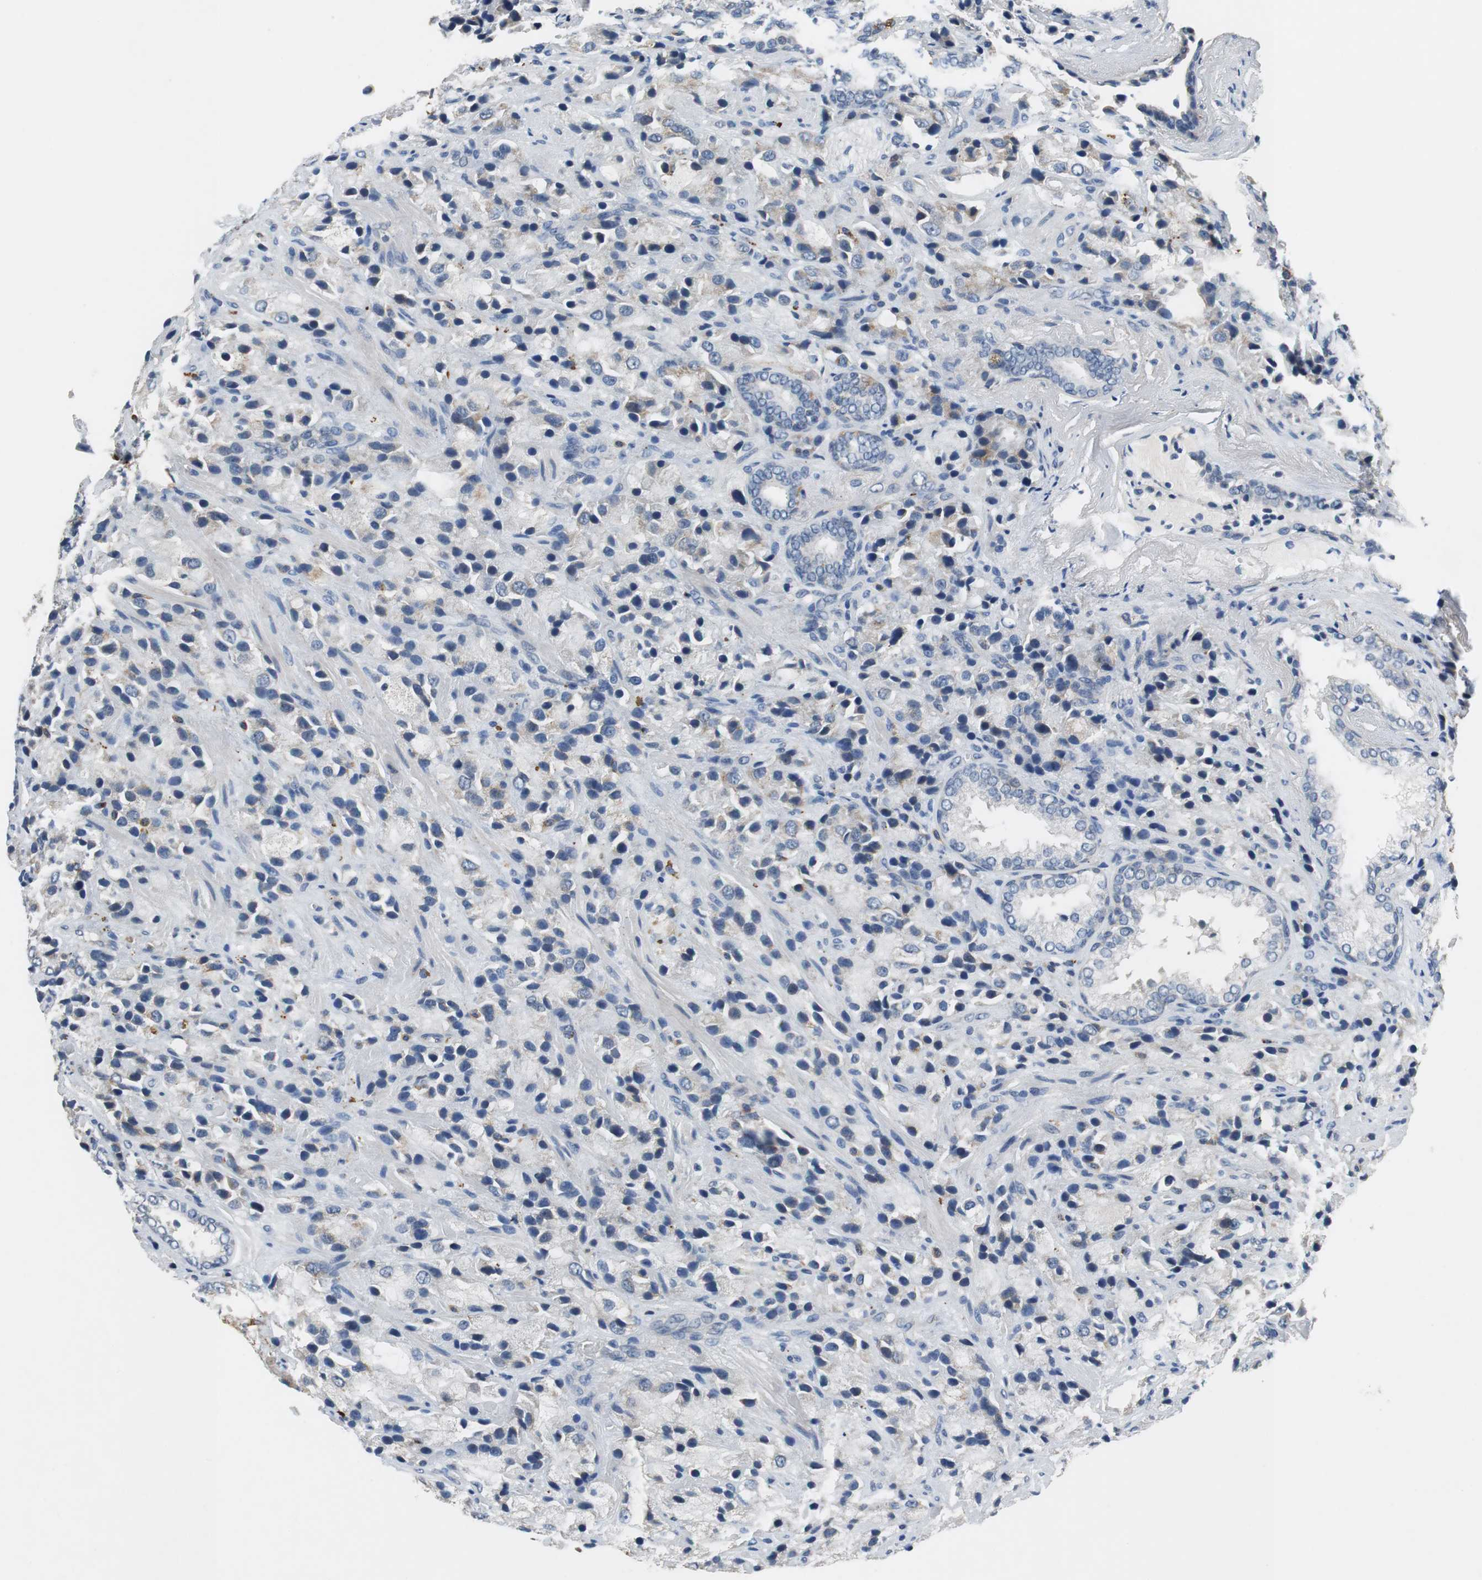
{"staining": {"intensity": "weak", "quantity": "<25%", "location": "cytoplasmic/membranous"}, "tissue": "prostate cancer", "cell_type": "Tumor cells", "image_type": "cancer", "snomed": [{"axis": "morphology", "description": "Adenocarcinoma, High grade"}, {"axis": "topography", "description": "Prostate"}], "caption": "There is no significant expression in tumor cells of prostate cancer. Nuclei are stained in blue.", "gene": "NLGN1", "patient": {"sex": "male", "age": 70}}